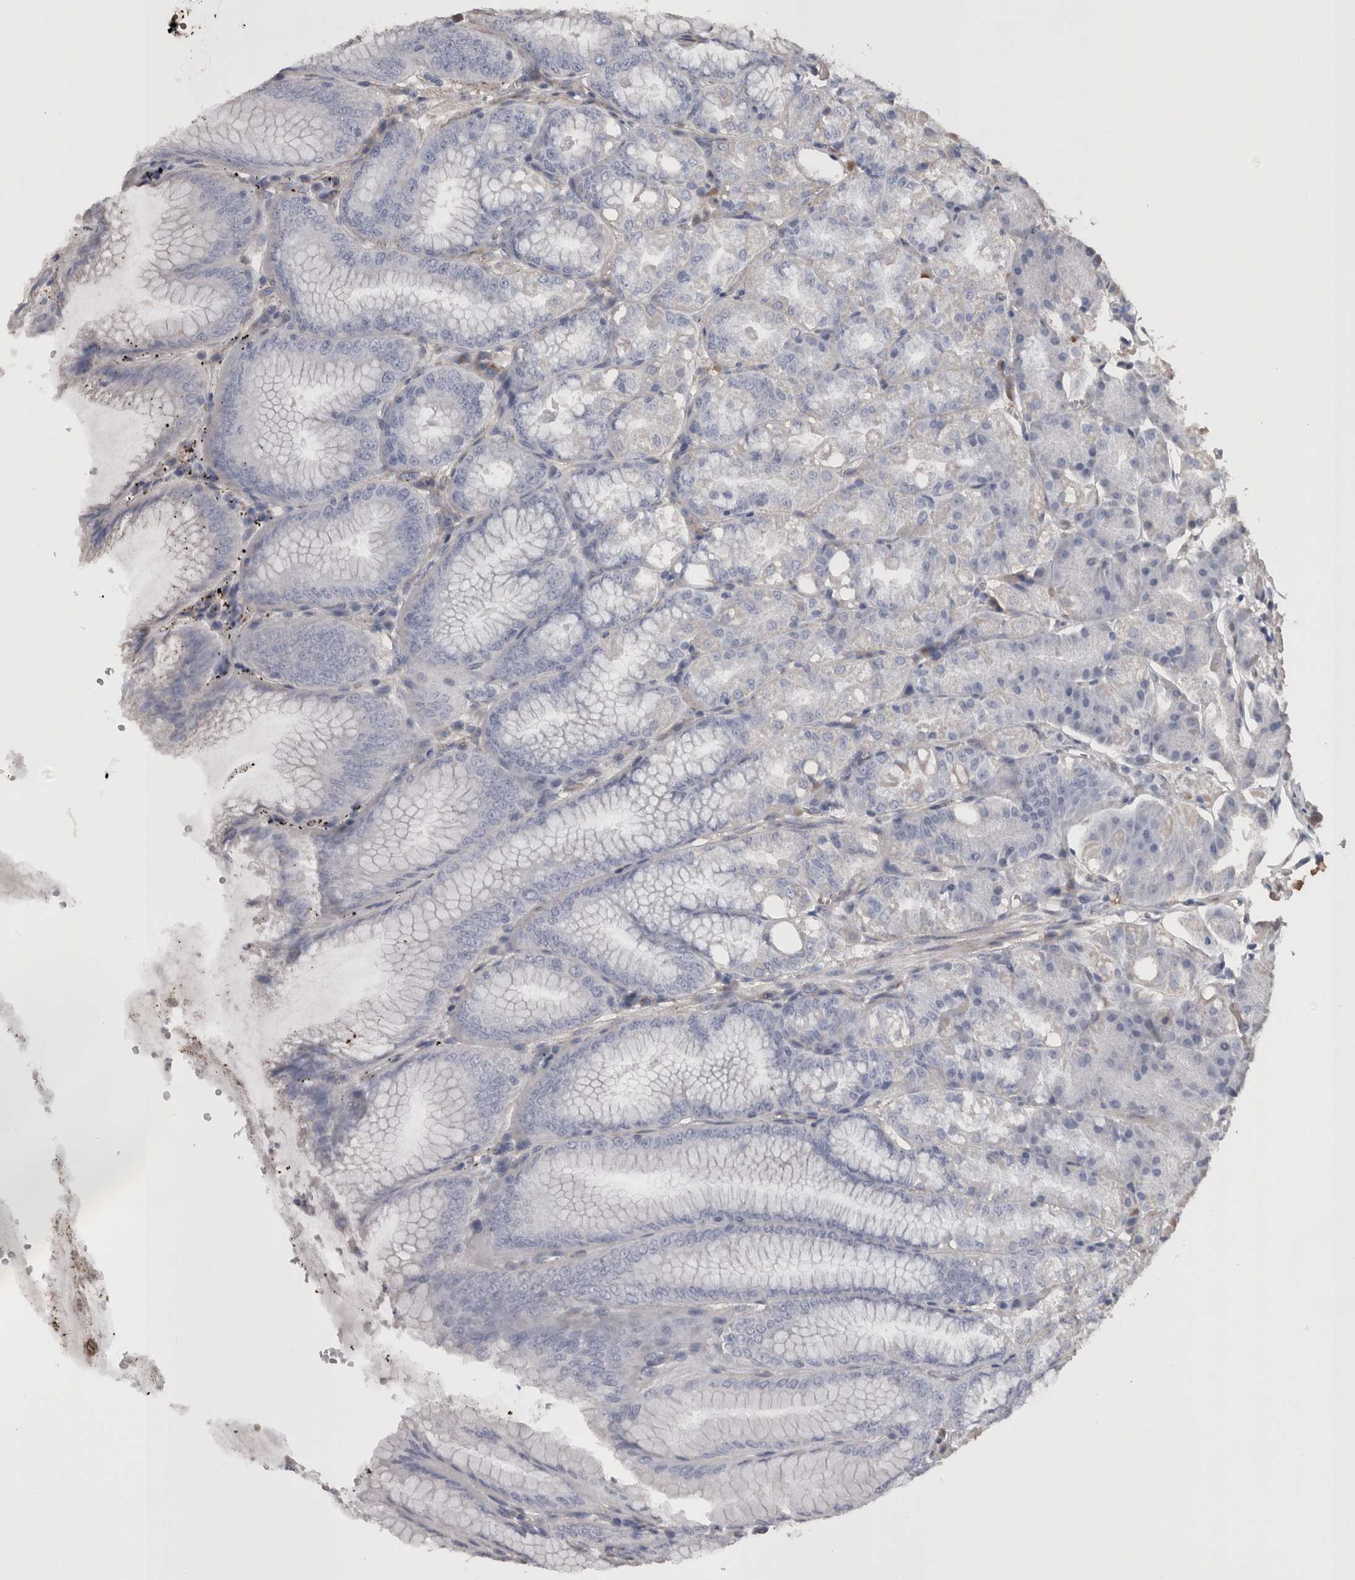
{"staining": {"intensity": "negative", "quantity": "none", "location": "none"}, "tissue": "stomach", "cell_type": "Glandular cells", "image_type": "normal", "snomed": [{"axis": "morphology", "description": "Normal tissue, NOS"}, {"axis": "topography", "description": "Stomach, lower"}], "caption": "Immunohistochemical staining of unremarkable human stomach displays no significant staining in glandular cells. Nuclei are stained in blue.", "gene": "STC1", "patient": {"sex": "male", "age": 71}}